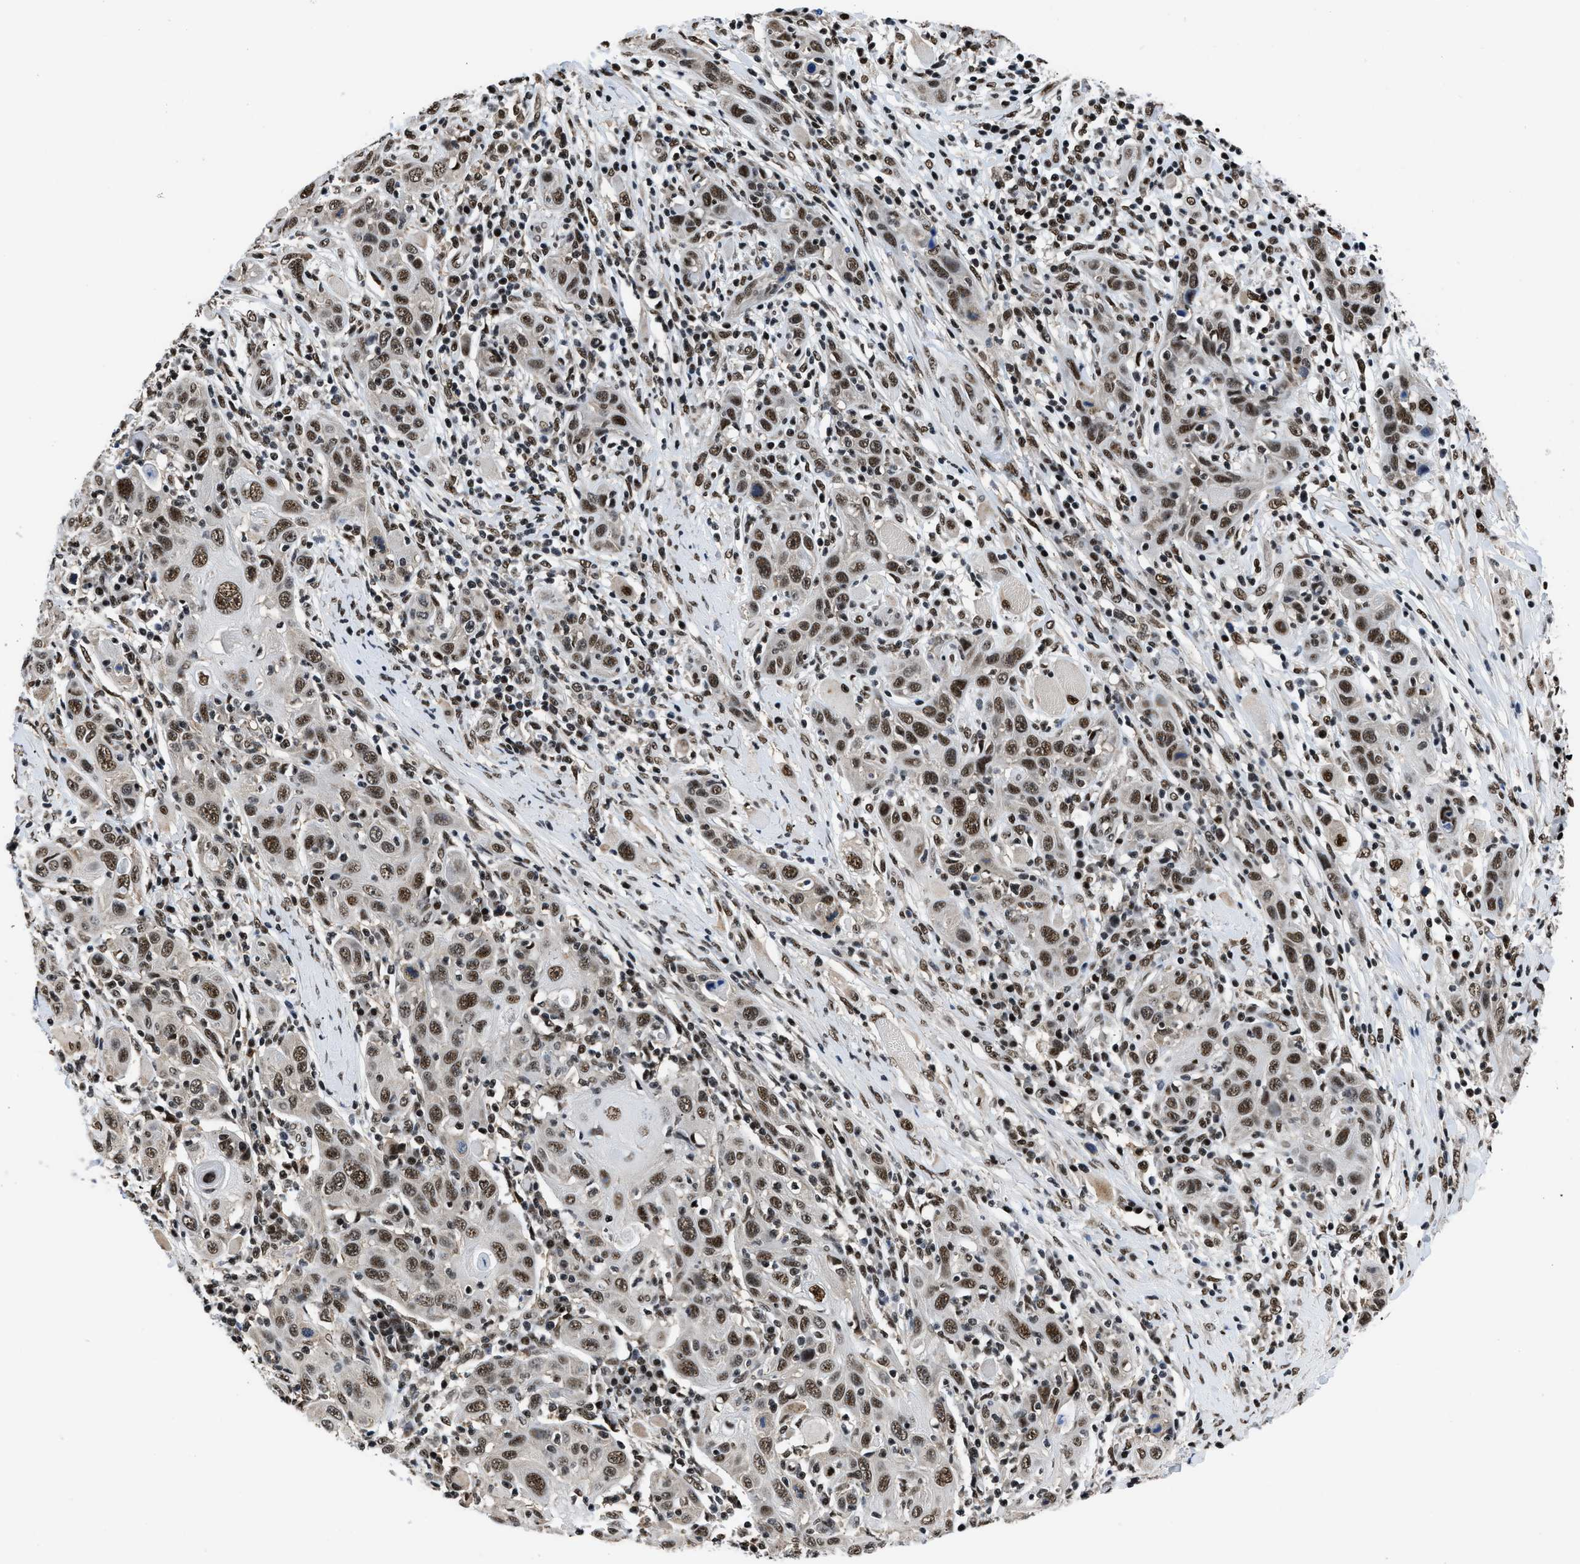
{"staining": {"intensity": "strong", "quantity": ">75%", "location": "nuclear"}, "tissue": "skin cancer", "cell_type": "Tumor cells", "image_type": "cancer", "snomed": [{"axis": "morphology", "description": "Squamous cell carcinoma, NOS"}, {"axis": "topography", "description": "Skin"}], "caption": "The photomicrograph shows staining of skin cancer, revealing strong nuclear protein expression (brown color) within tumor cells.", "gene": "HNRNPH2", "patient": {"sex": "female", "age": 88}}